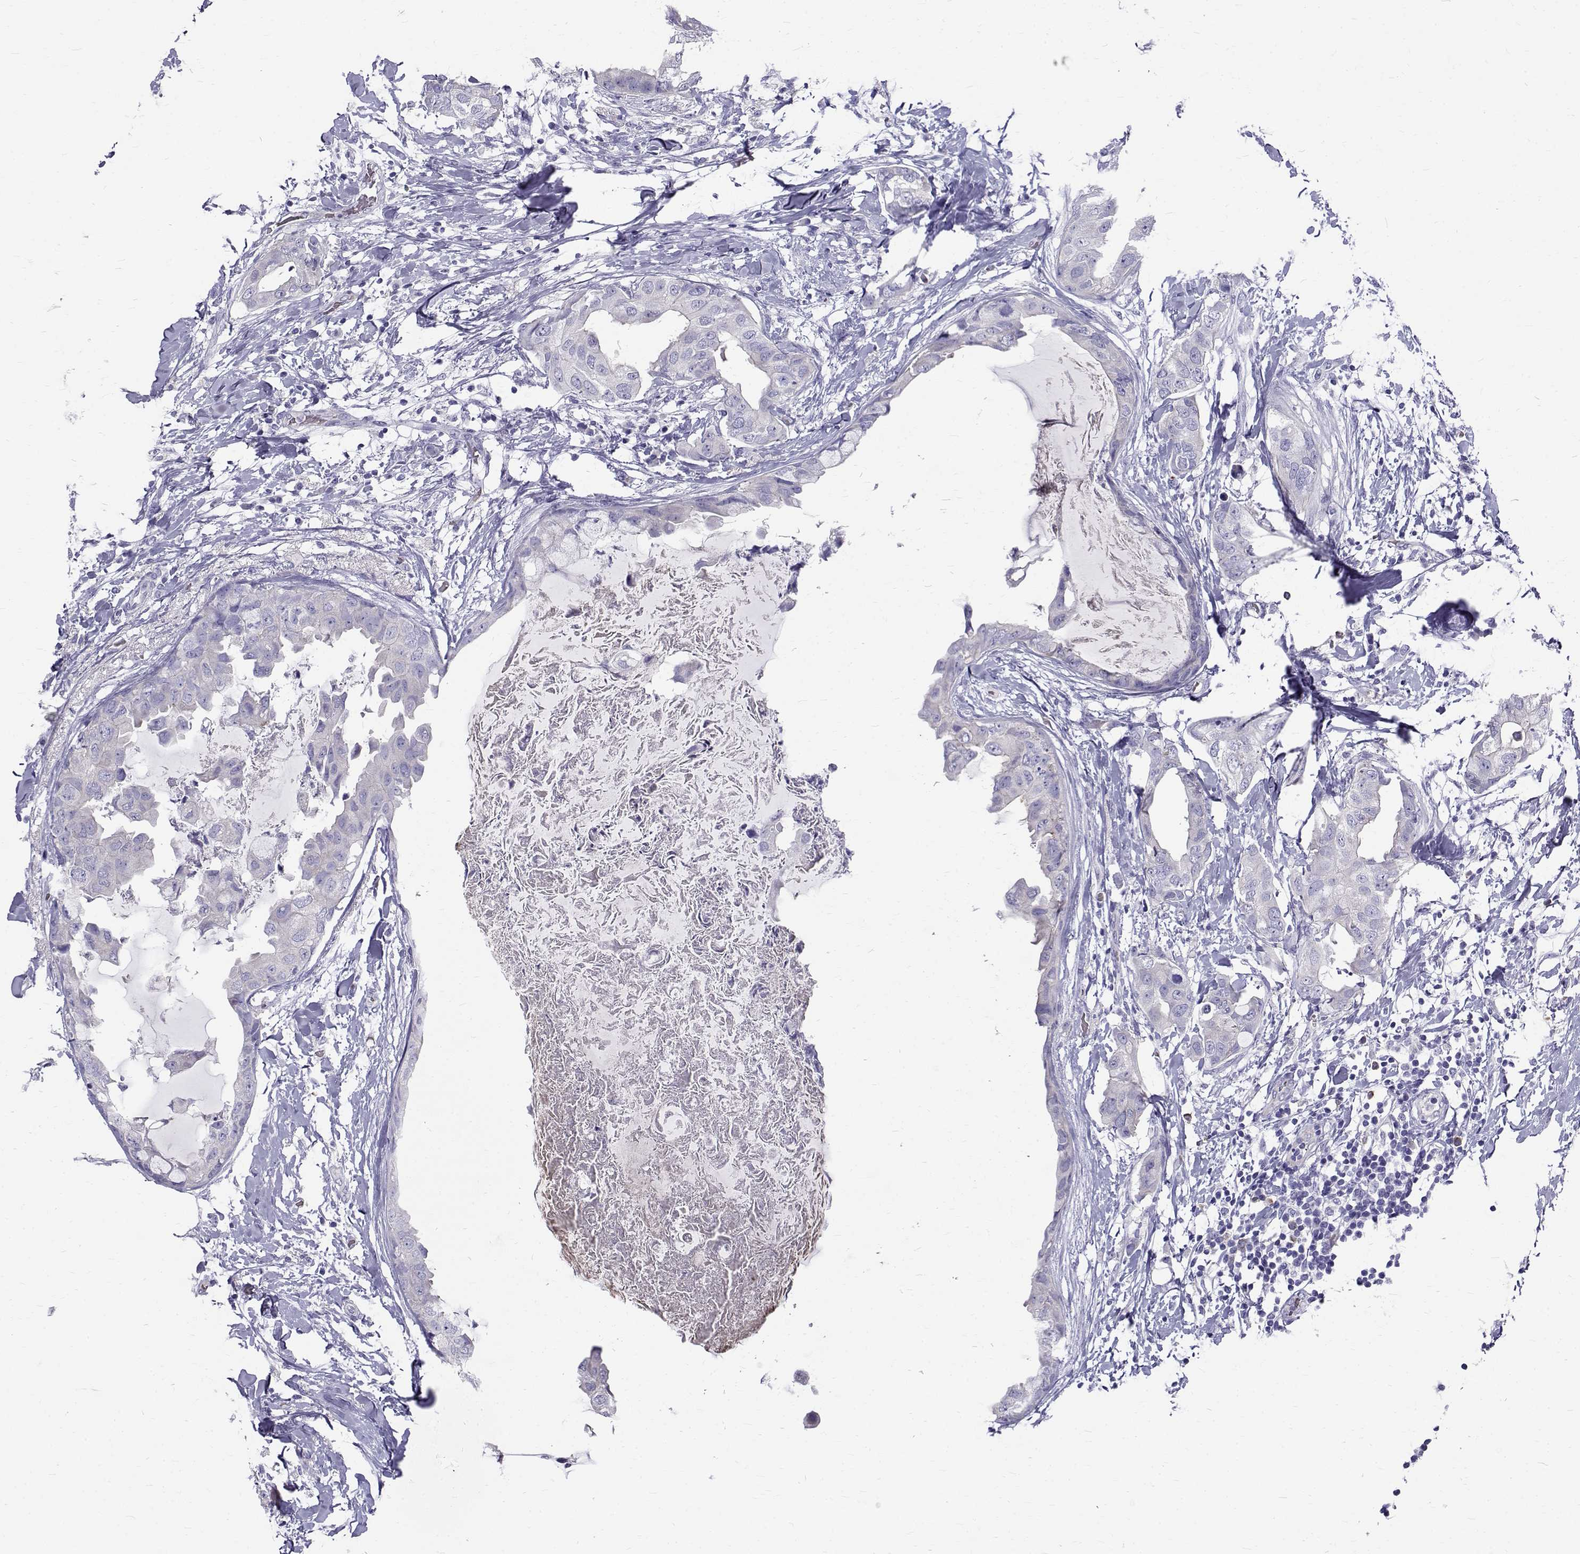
{"staining": {"intensity": "negative", "quantity": "none", "location": "none"}, "tissue": "breast cancer", "cell_type": "Tumor cells", "image_type": "cancer", "snomed": [{"axis": "morphology", "description": "Normal tissue, NOS"}, {"axis": "morphology", "description": "Duct carcinoma"}, {"axis": "topography", "description": "Breast"}], "caption": "IHC of human breast infiltrating ductal carcinoma displays no staining in tumor cells.", "gene": "IGSF1", "patient": {"sex": "female", "age": 40}}